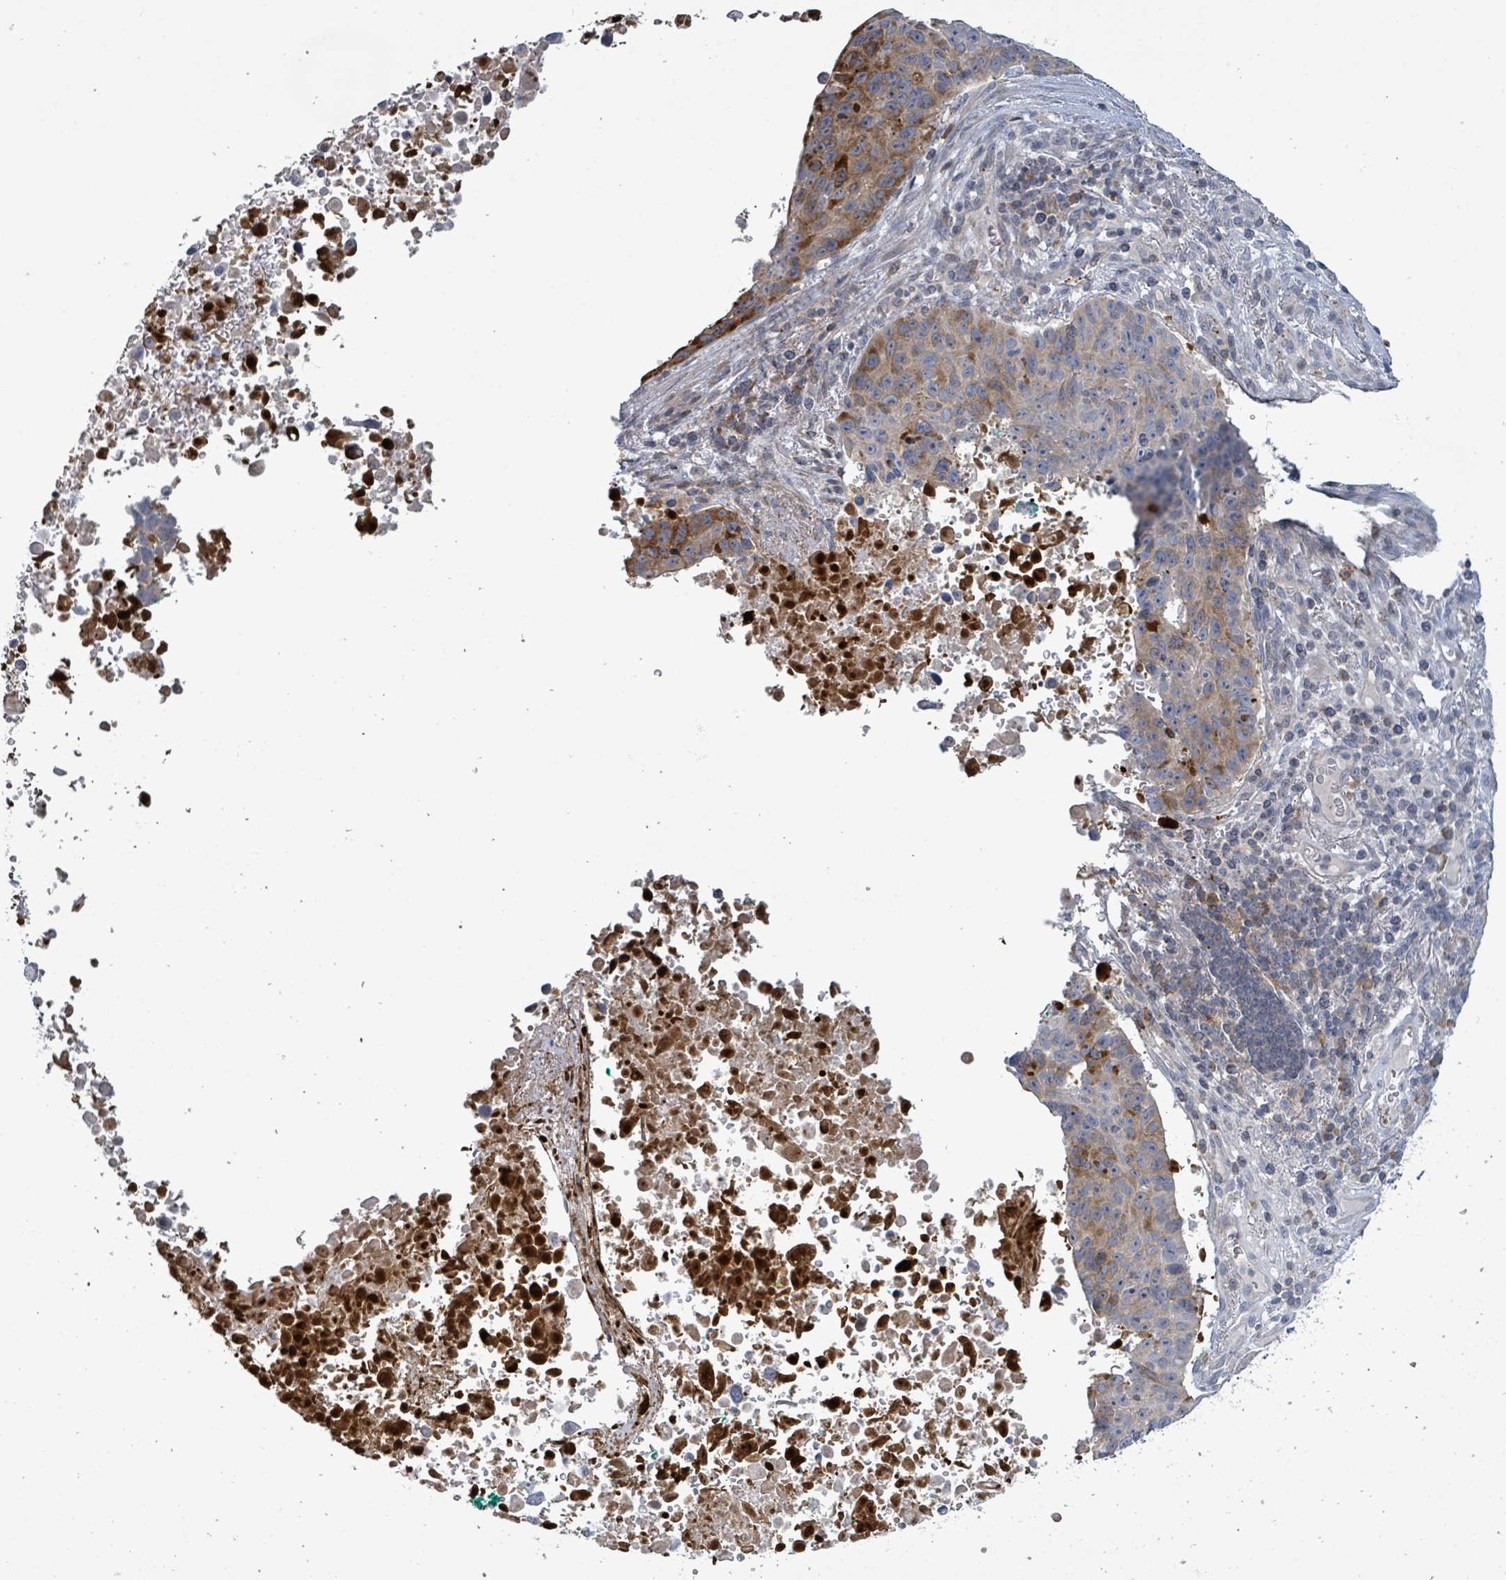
{"staining": {"intensity": "moderate", "quantity": "<25%", "location": "cytoplasmic/membranous"}, "tissue": "lung cancer", "cell_type": "Tumor cells", "image_type": "cancer", "snomed": [{"axis": "morphology", "description": "Squamous cell carcinoma, NOS"}, {"axis": "topography", "description": "Lung"}], "caption": "Protein expression analysis of lung squamous cell carcinoma reveals moderate cytoplasmic/membranous staining in approximately <25% of tumor cells.", "gene": "LILRA4", "patient": {"sex": "male", "age": 66}}